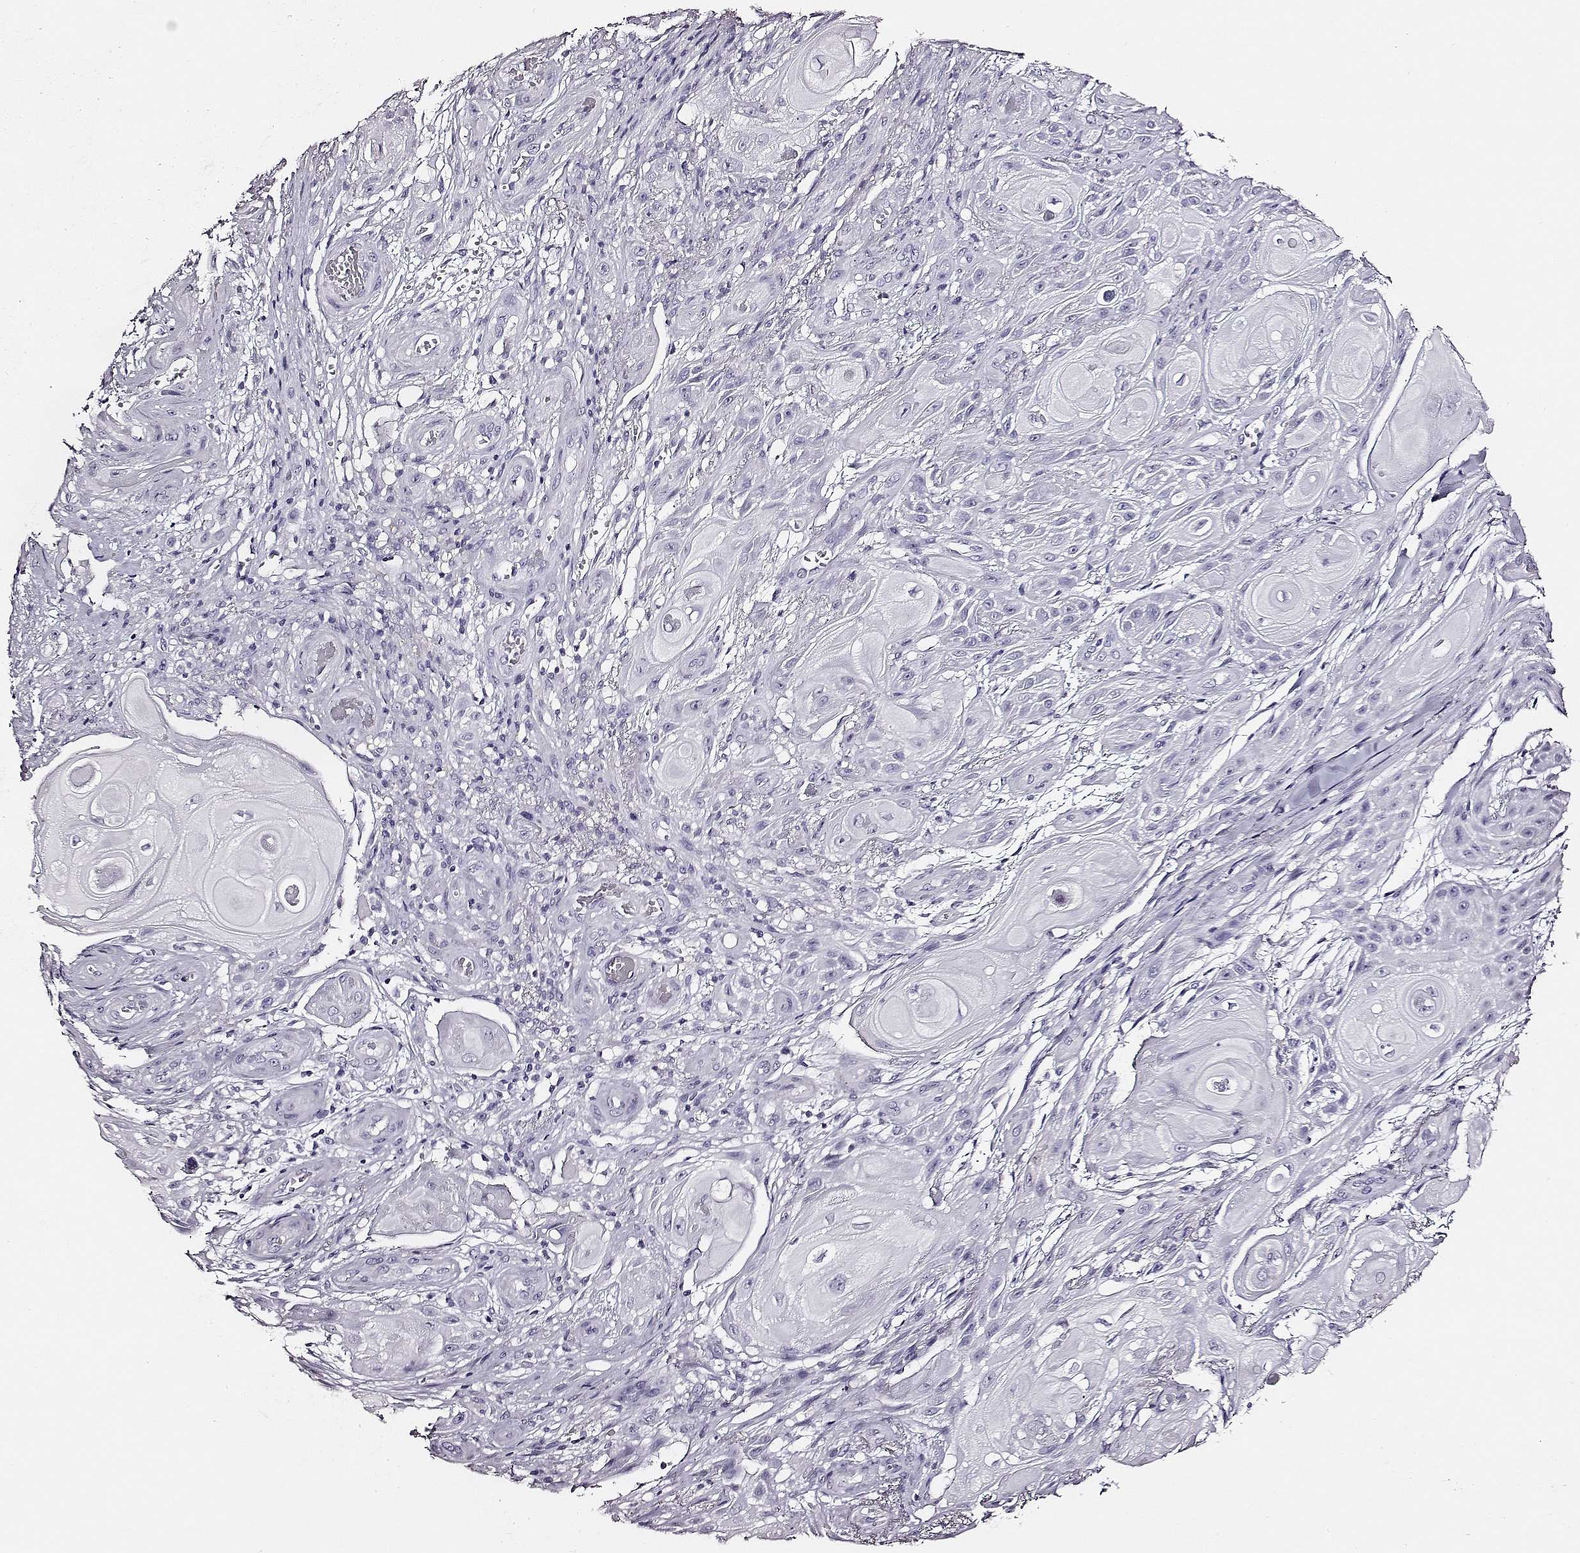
{"staining": {"intensity": "negative", "quantity": "none", "location": "none"}, "tissue": "skin cancer", "cell_type": "Tumor cells", "image_type": "cancer", "snomed": [{"axis": "morphology", "description": "Squamous cell carcinoma, NOS"}, {"axis": "topography", "description": "Skin"}], "caption": "A high-resolution histopathology image shows immunohistochemistry (IHC) staining of skin cancer (squamous cell carcinoma), which demonstrates no significant staining in tumor cells.", "gene": "DPEP1", "patient": {"sex": "male", "age": 62}}